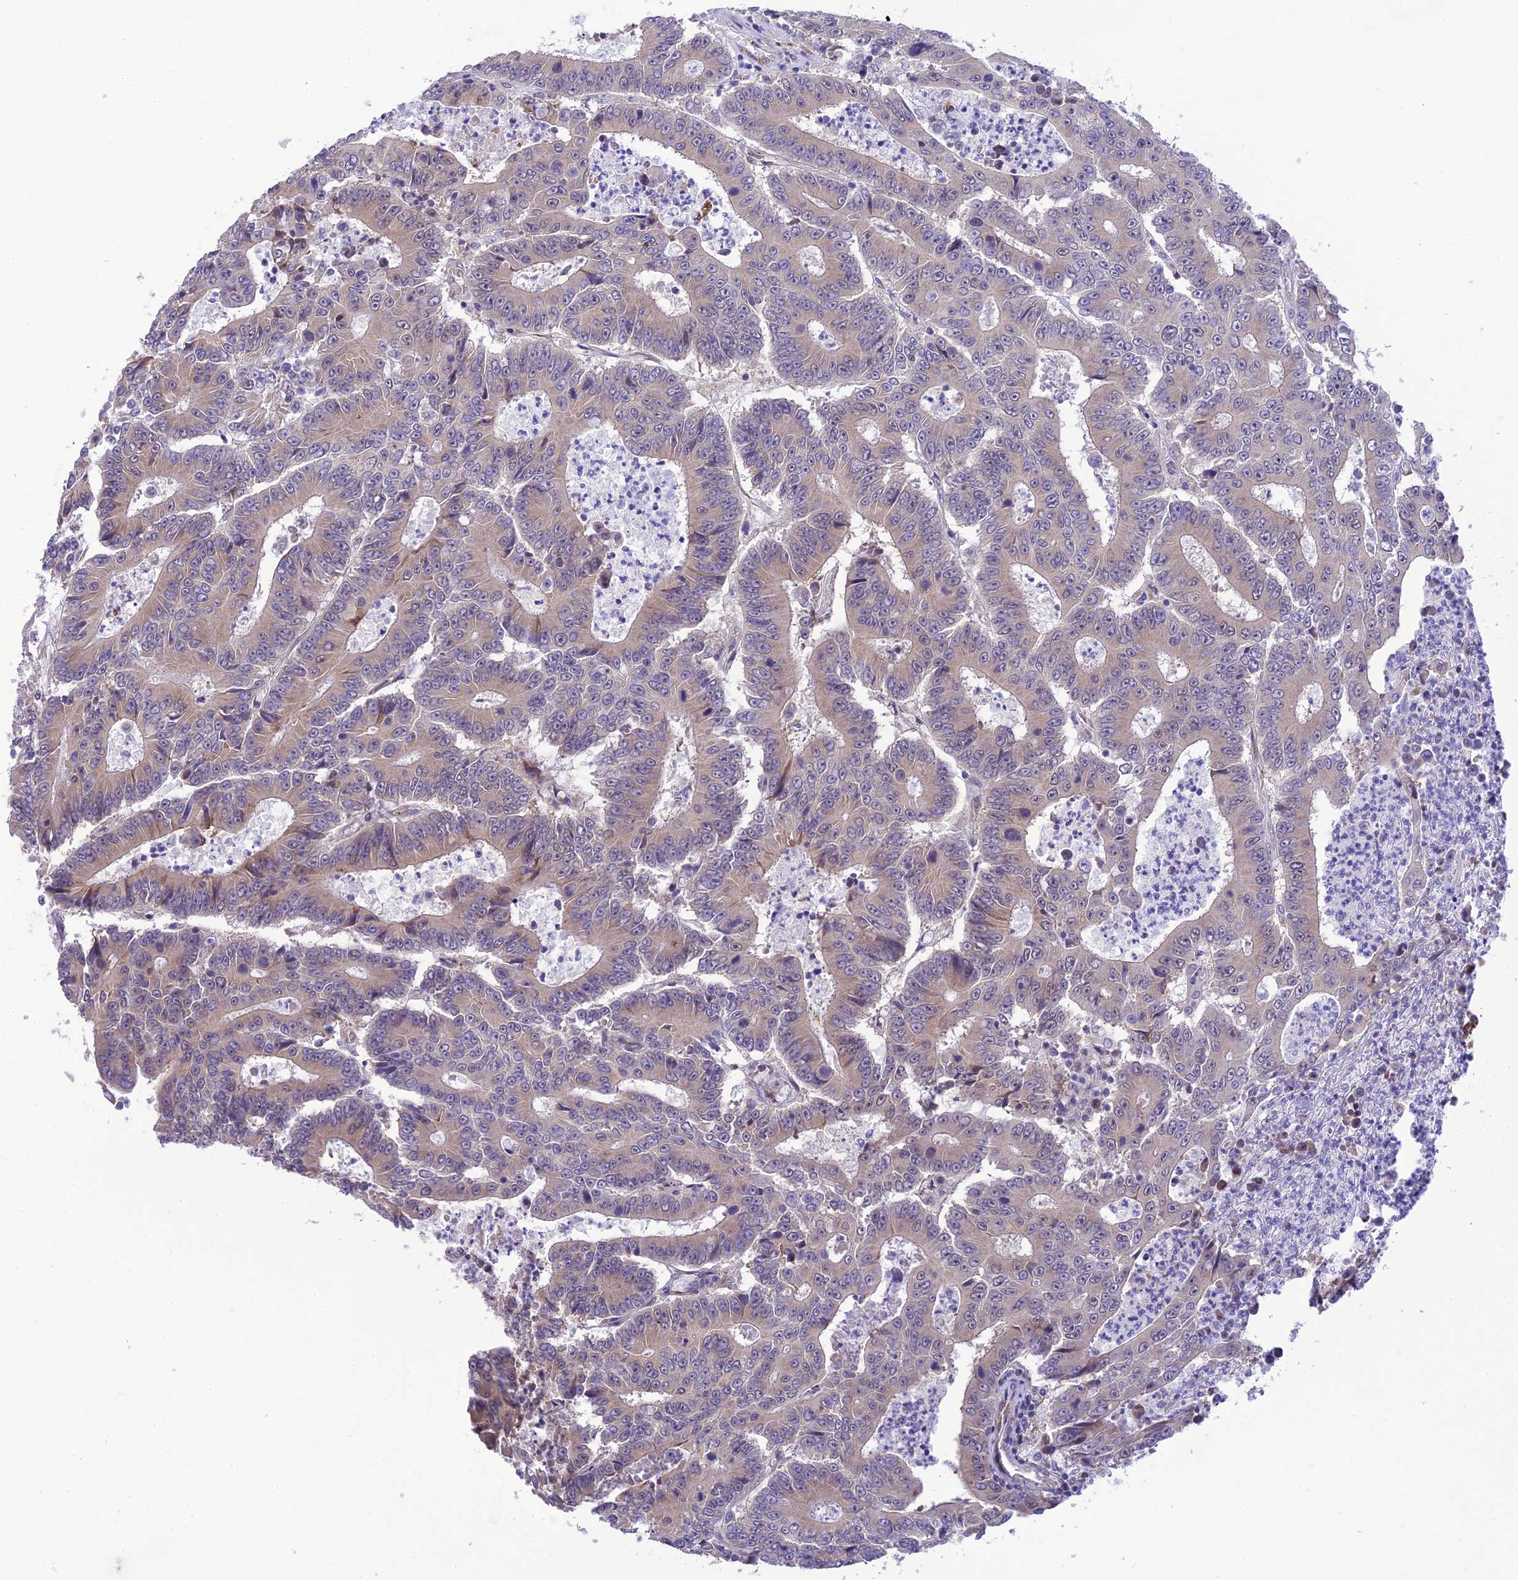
{"staining": {"intensity": "weak", "quantity": "25%-75%", "location": "cytoplasmic/membranous"}, "tissue": "colorectal cancer", "cell_type": "Tumor cells", "image_type": "cancer", "snomed": [{"axis": "morphology", "description": "Adenocarcinoma, NOS"}, {"axis": "topography", "description": "Colon"}], "caption": "Protein expression analysis of human adenocarcinoma (colorectal) reveals weak cytoplasmic/membranous staining in approximately 25%-75% of tumor cells. (brown staining indicates protein expression, while blue staining denotes nuclei).", "gene": "RNF126", "patient": {"sex": "male", "age": 83}}